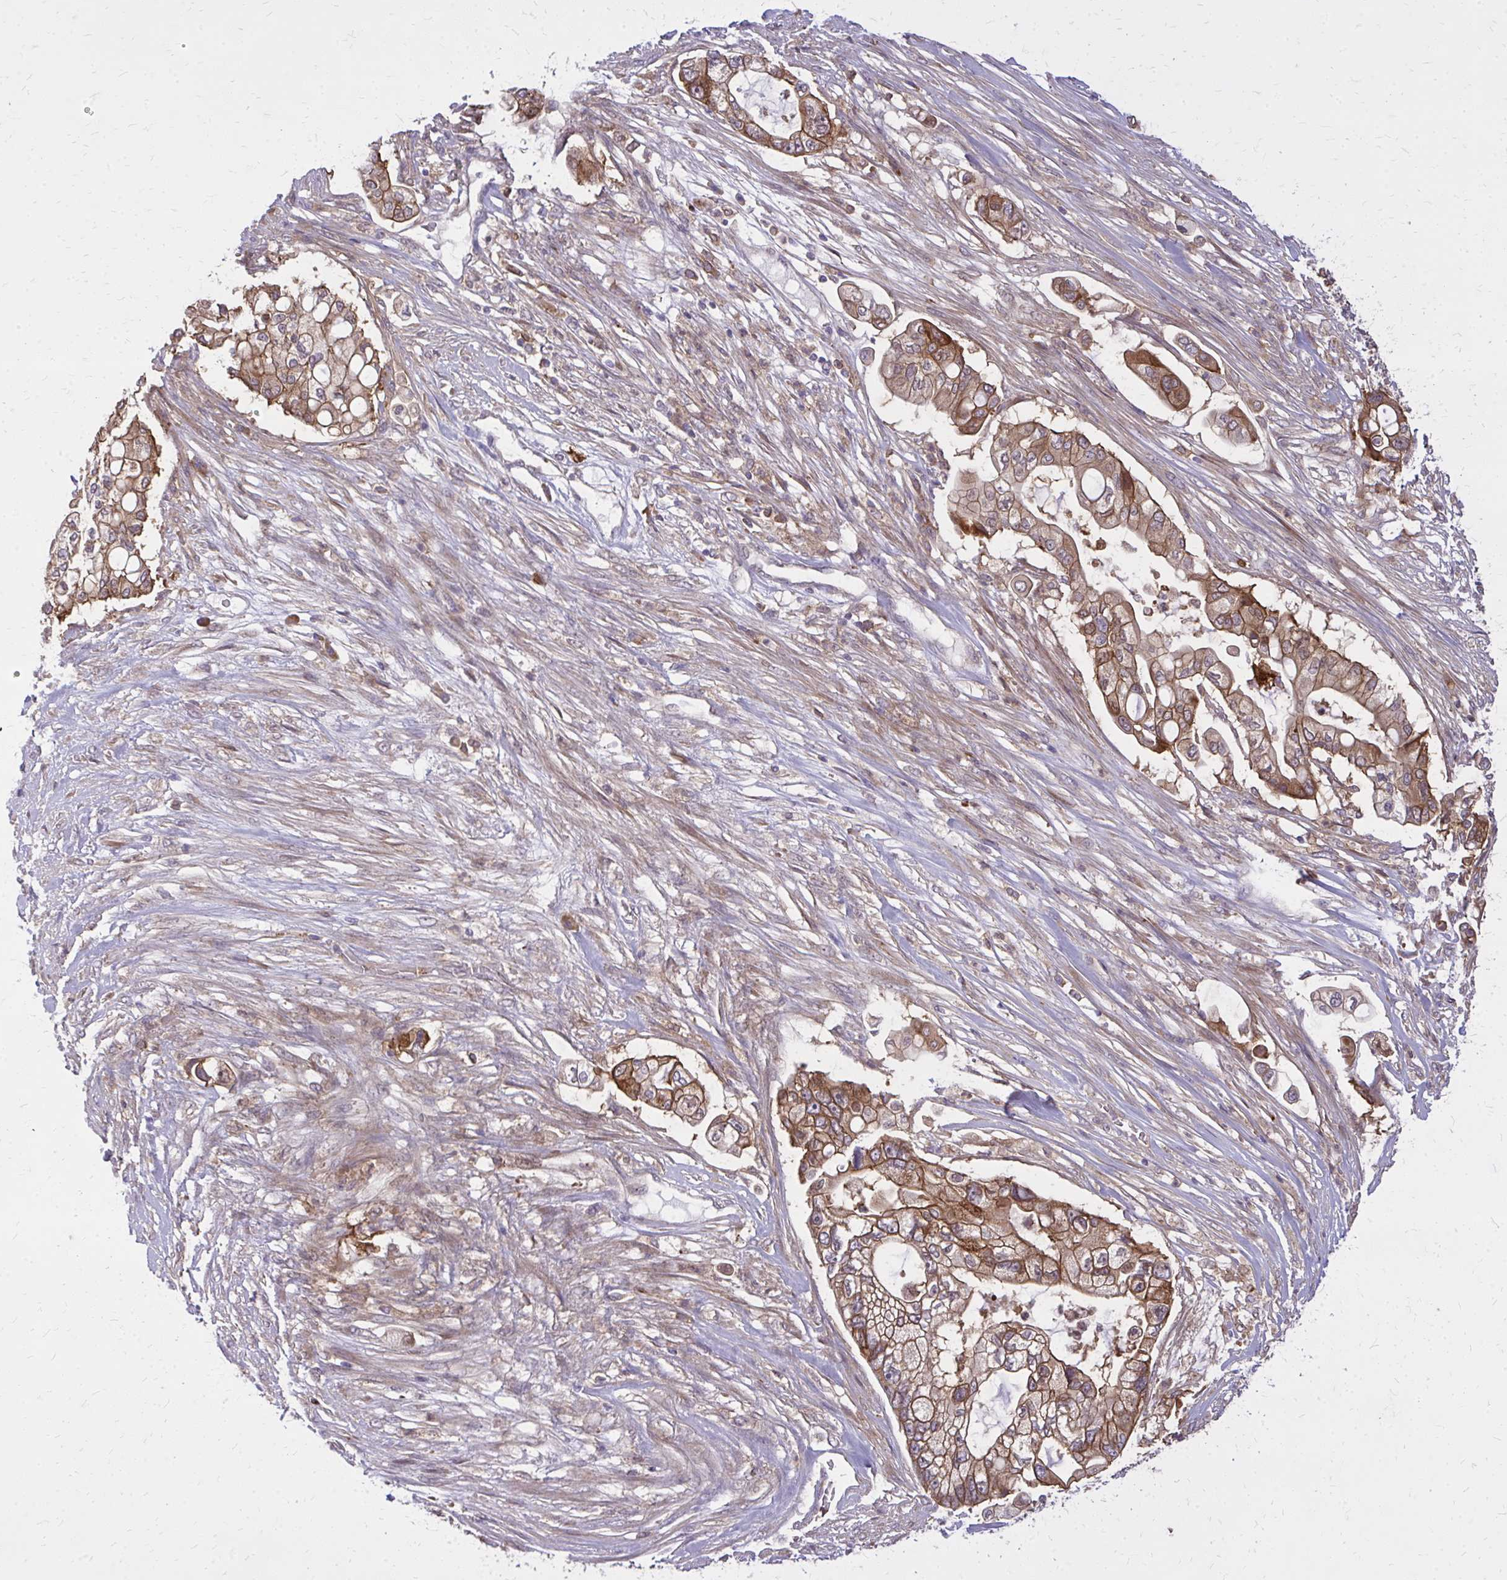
{"staining": {"intensity": "moderate", "quantity": ">75%", "location": "cytoplasmic/membranous"}, "tissue": "pancreatic cancer", "cell_type": "Tumor cells", "image_type": "cancer", "snomed": [{"axis": "morphology", "description": "Adenocarcinoma, NOS"}, {"axis": "topography", "description": "Pancreas"}], "caption": "Pancreatic cancer tissue reveals moderate cytoplasmic/membranous expression in about >75% of tumor cells, visualized by immunohistochemistry.", "gene": "OXNAD1", "patient": {"sex": "female", "age": 69}}